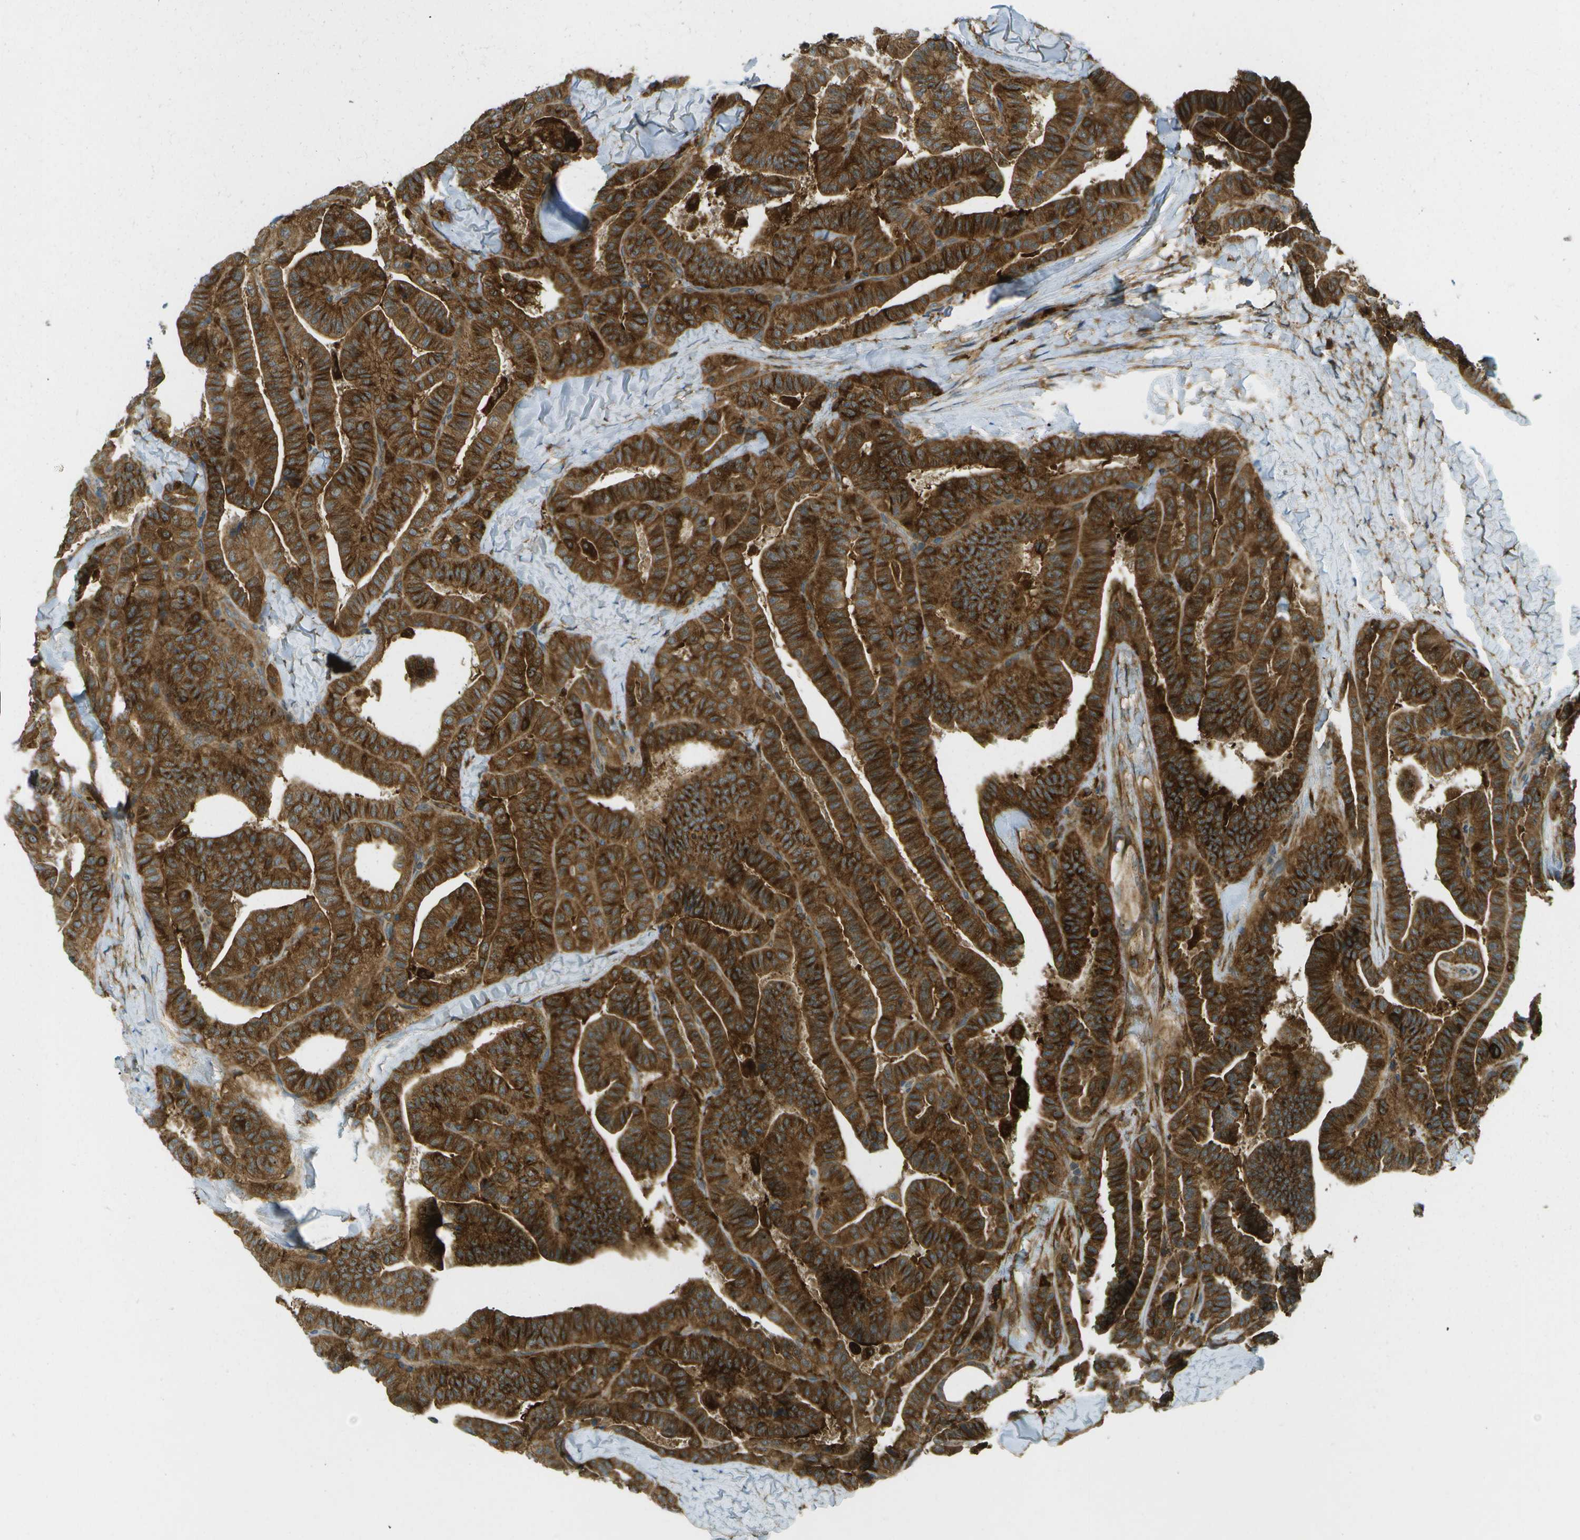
{"staining": {"intensity": "strong", "quantity": ">75%", "location": "cytoplasmic/membranous"}, "tissue": "thyroid cancer", "cell_type": "Tumor cells", "image_type": "cancer", "snomed": [{"axis": "morphology", "description": "Papillary adenocarcinoma, NOS"}, {"axis": "topography", "description": "Thyroid gland"}], "caption": "Brown immunohistochemical staining in papillary adenocarcinoma (thyroid) reveals strong cytoplasmic/membranous staining in approximately >75% of tumor cells.", "gene": "TMTC1", "patient": {"sex": "male", "age": 77}}